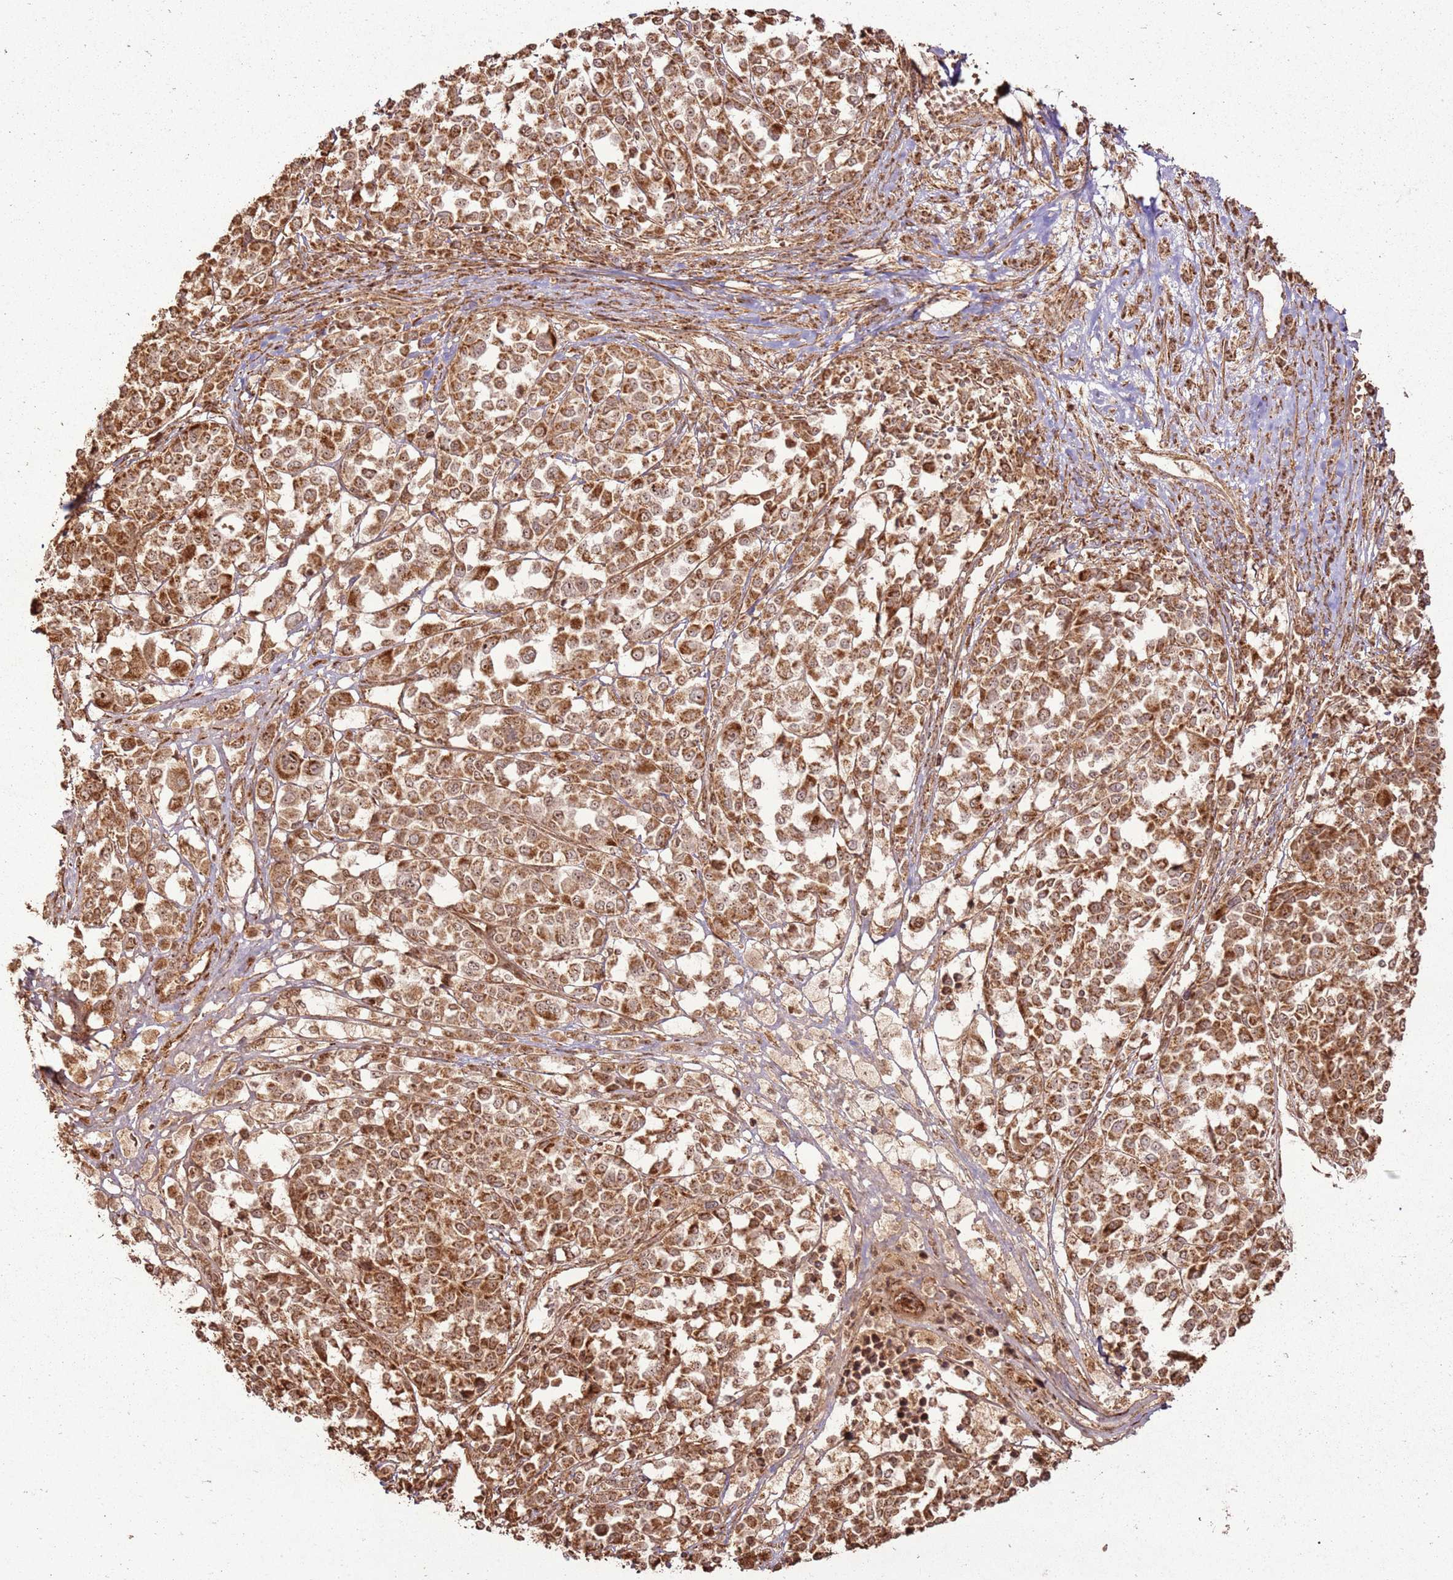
{"staining": {"intensity": "moderate", "quantity": ">75%", "location": "cytoplasmic/membranous,nuclear"}, "tissue": "melanoma", "cell_type": "Tumor cells", "image_type": "cancer", "snomed": [{"axis": "morphology", "description": "Malignant melanoma, Metastatic site"}, {"axis": "topography", "description": "Lymph node"}], "caption": "Protein positivity by immunohistochemistry (IHC) shows moderate cytoplasmic/membranous and nuclear expression in about >75% of tumor cells in malignant melanoma (metastatic site). (DAB IHC, brown staining for protein, blue staining for nuclei).", "gene": "MRPS6", "patient": {"sex": "male", "age": 44}}